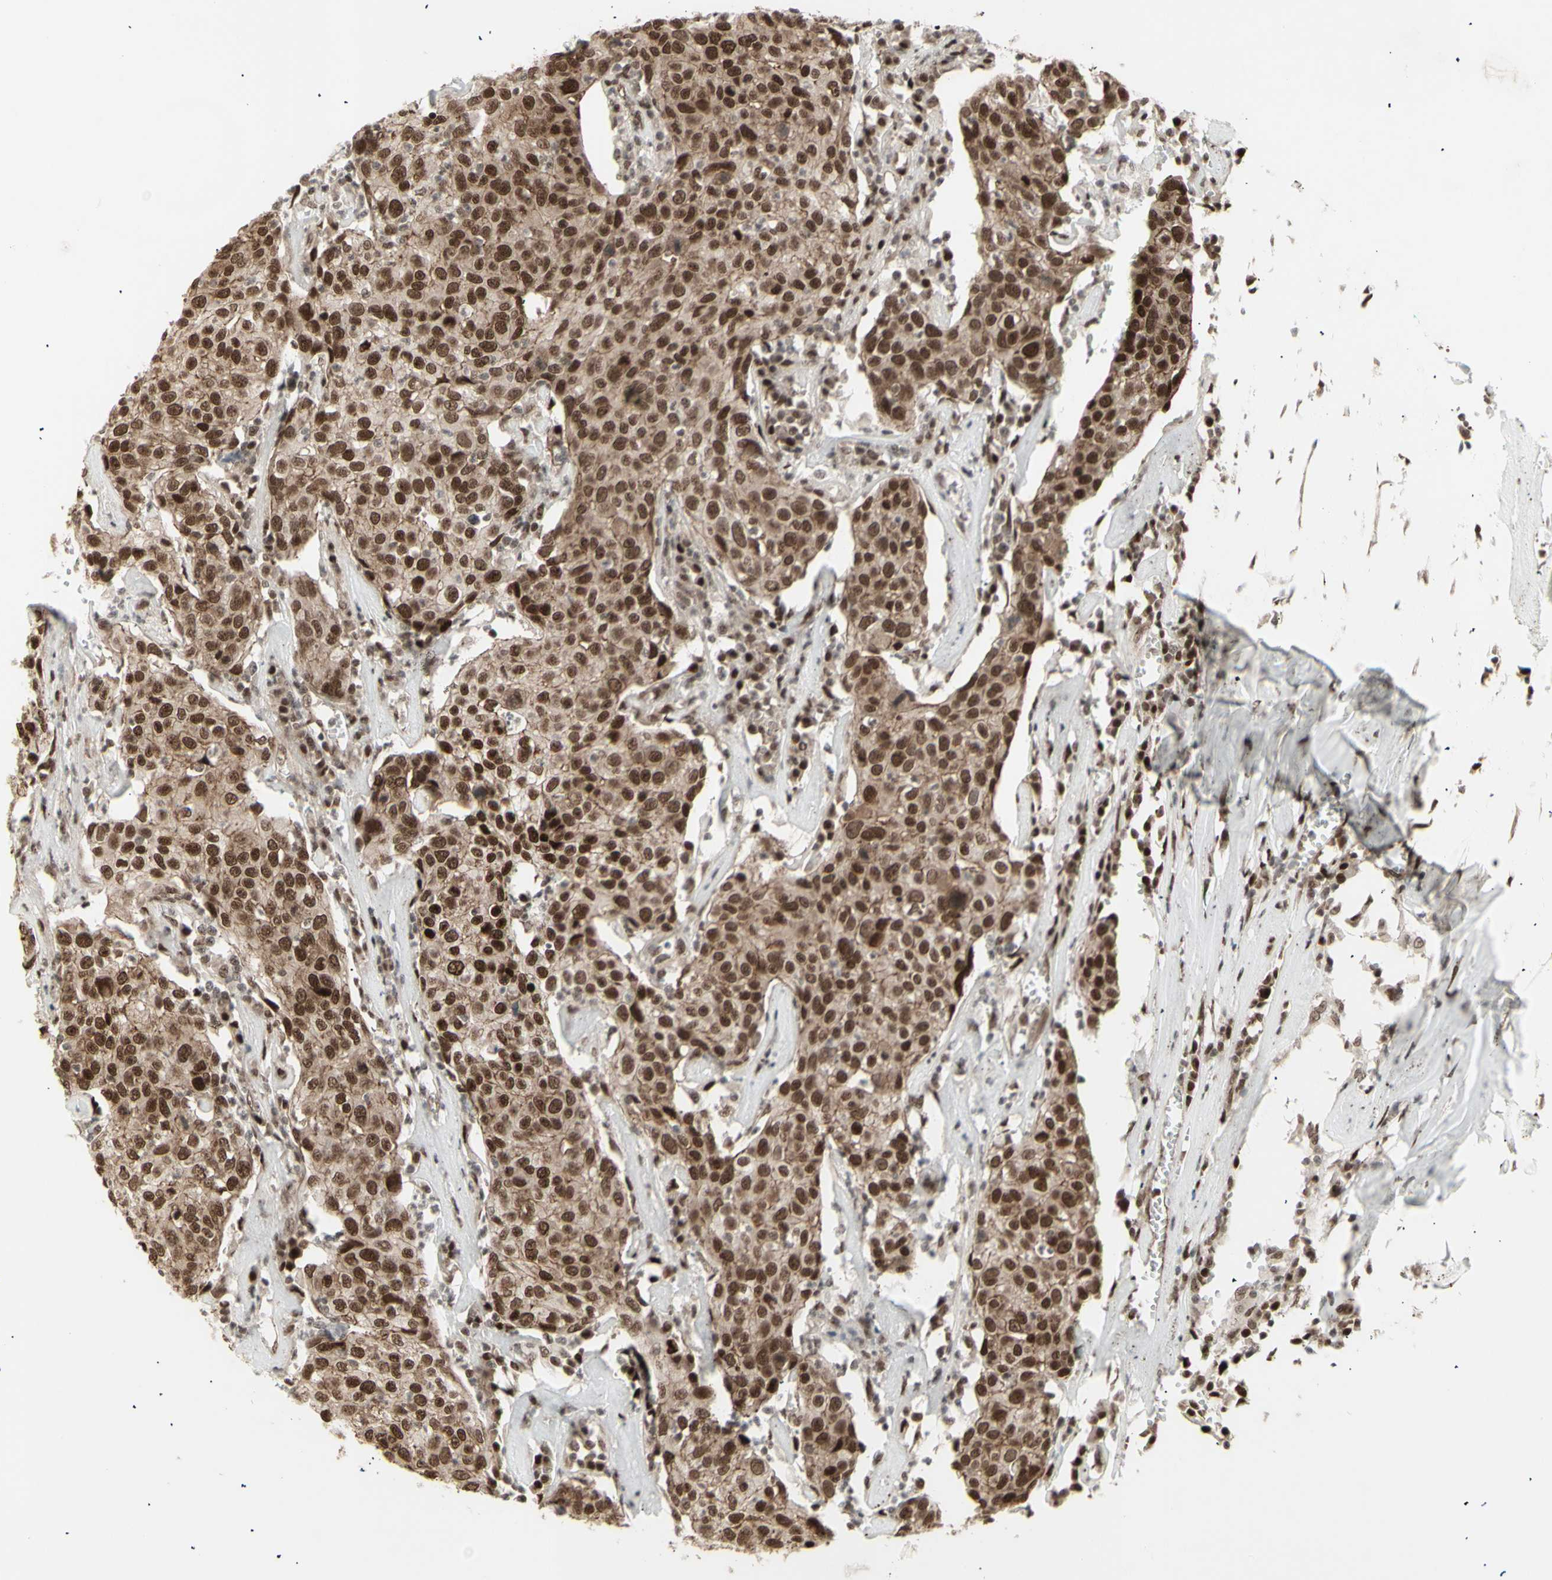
{"staining": {"intensity": "strong", "quantity": ">75%", "location": "cytoplasmic/membranous,nuclear"}, "tissue": "head and neck cancer", "cell_type": "Tumor cells", "image_type": "cancer", "snomed": [{"axis": "morphology", "description": "Adenocarcinoma, NOS"}, {"axis": "topography", "description": "Salivary gland"}, {"axis": "topography", "description": "Head-Neck"}], "caption": "Immunohistochemical staining of human head and neck cancer exhibits strong cytoplasmic/membranous and nuclear protein staining in about >75% of tumor cells.", "gene": "CBX1", "patient": {"sex": "female", "age": 65}}